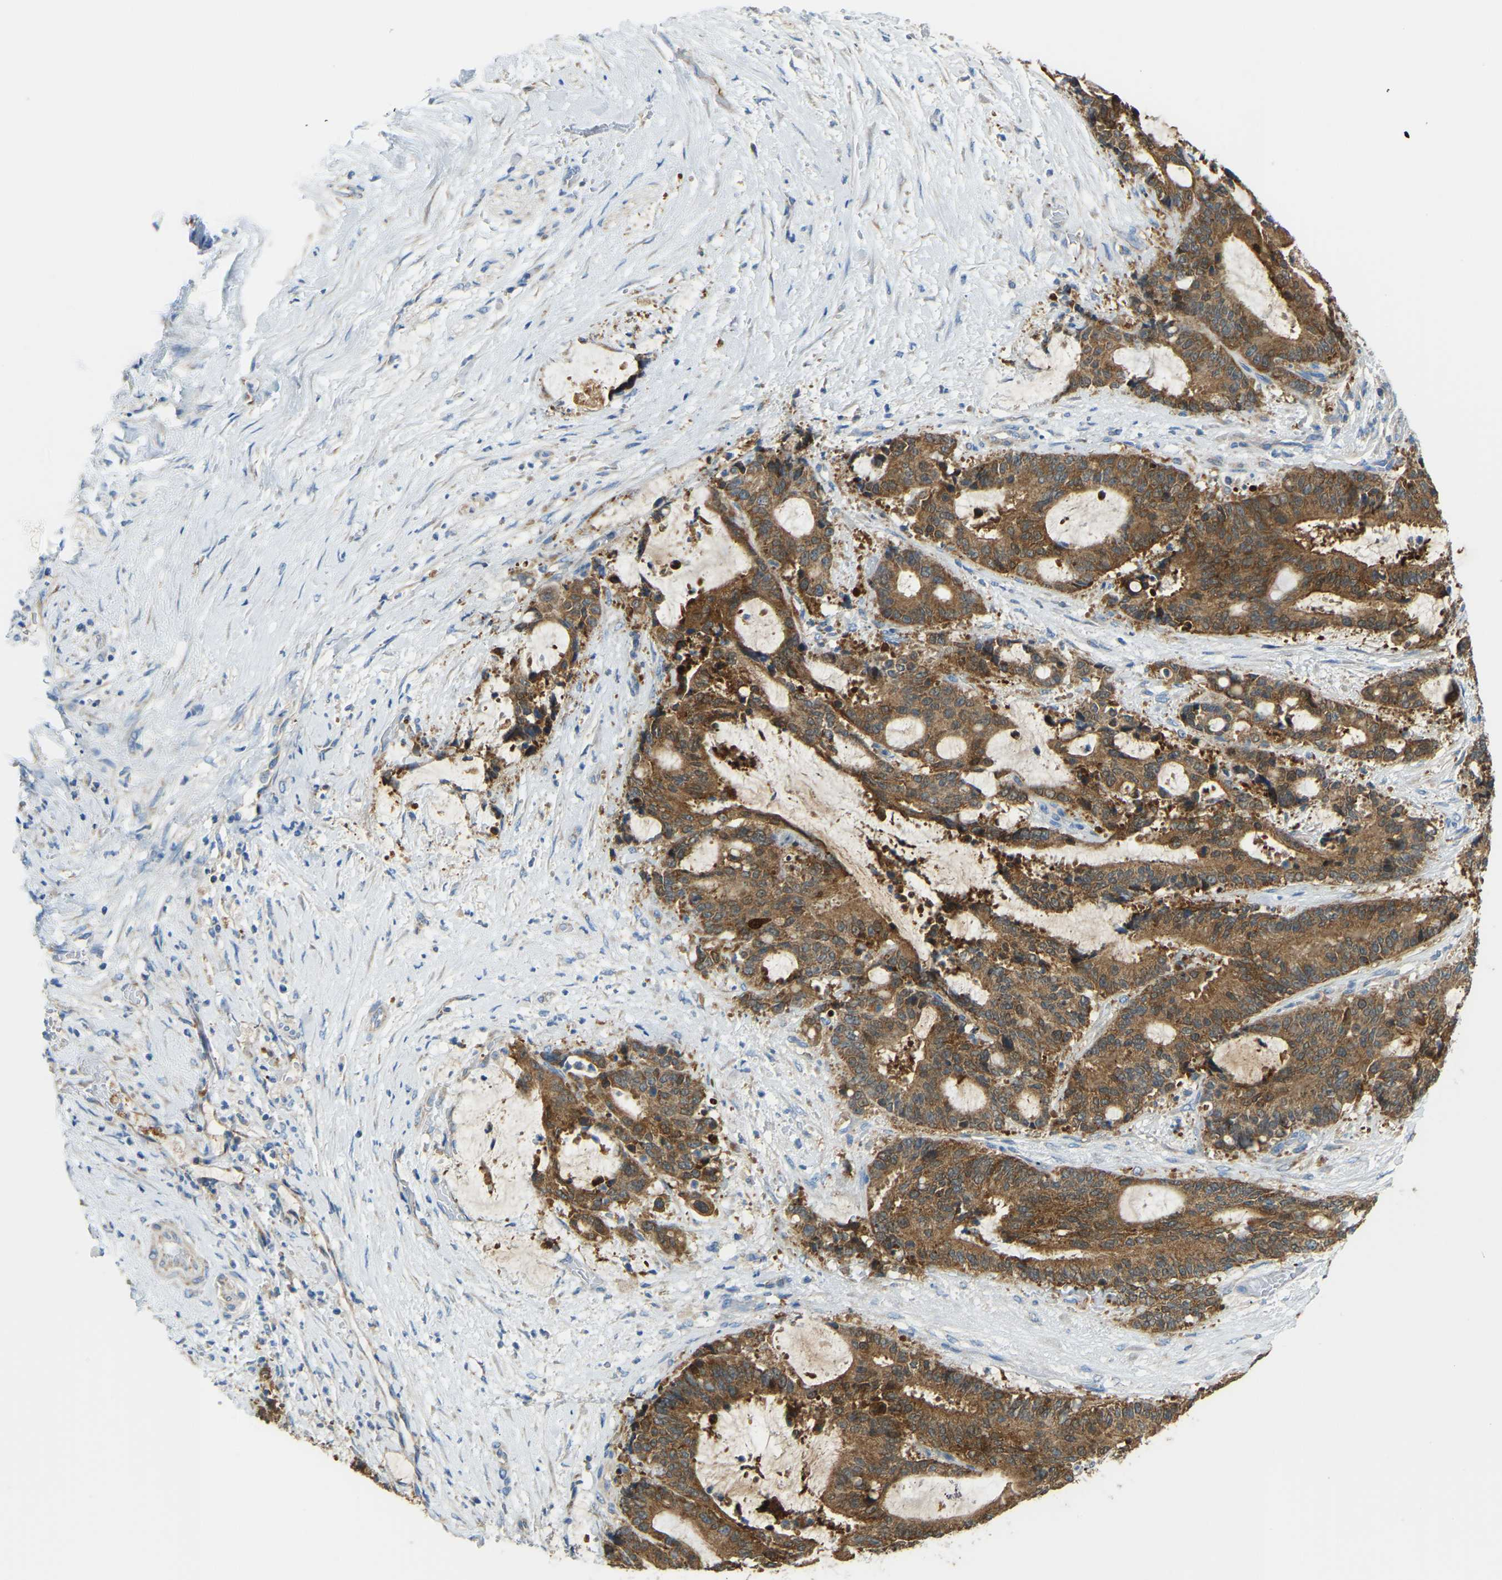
{"staining": {"intensity": "strong", "quantity": ">75%", "location": "cytoplasmic/membranous"}, "tissue": "liver cancer", "cell_type": "Tumor cells", "image_type": "cancer", "snomed": [{"axis": "morphology", "description": "Normal tissue, NOS"}, {"axis": "morphology", "description": "Cholangiocarcinoma"}, {"axis": "topography", "description": "Liver"}, {"axis": "topography", "description": "Peripheral nerve tissue"}], "caption": "IHC photomicrograph of neoplastic tissue: human liver cancer stained using immunohistochemistry demonstrates high levels of strong protein expression localized specifically in the cytoplasmic/membranous of tumor cells, appearing as a cytoplasmic/membranous brown color.", "gene": "GDA", "patient": {"sex": "female", "age": 73}}